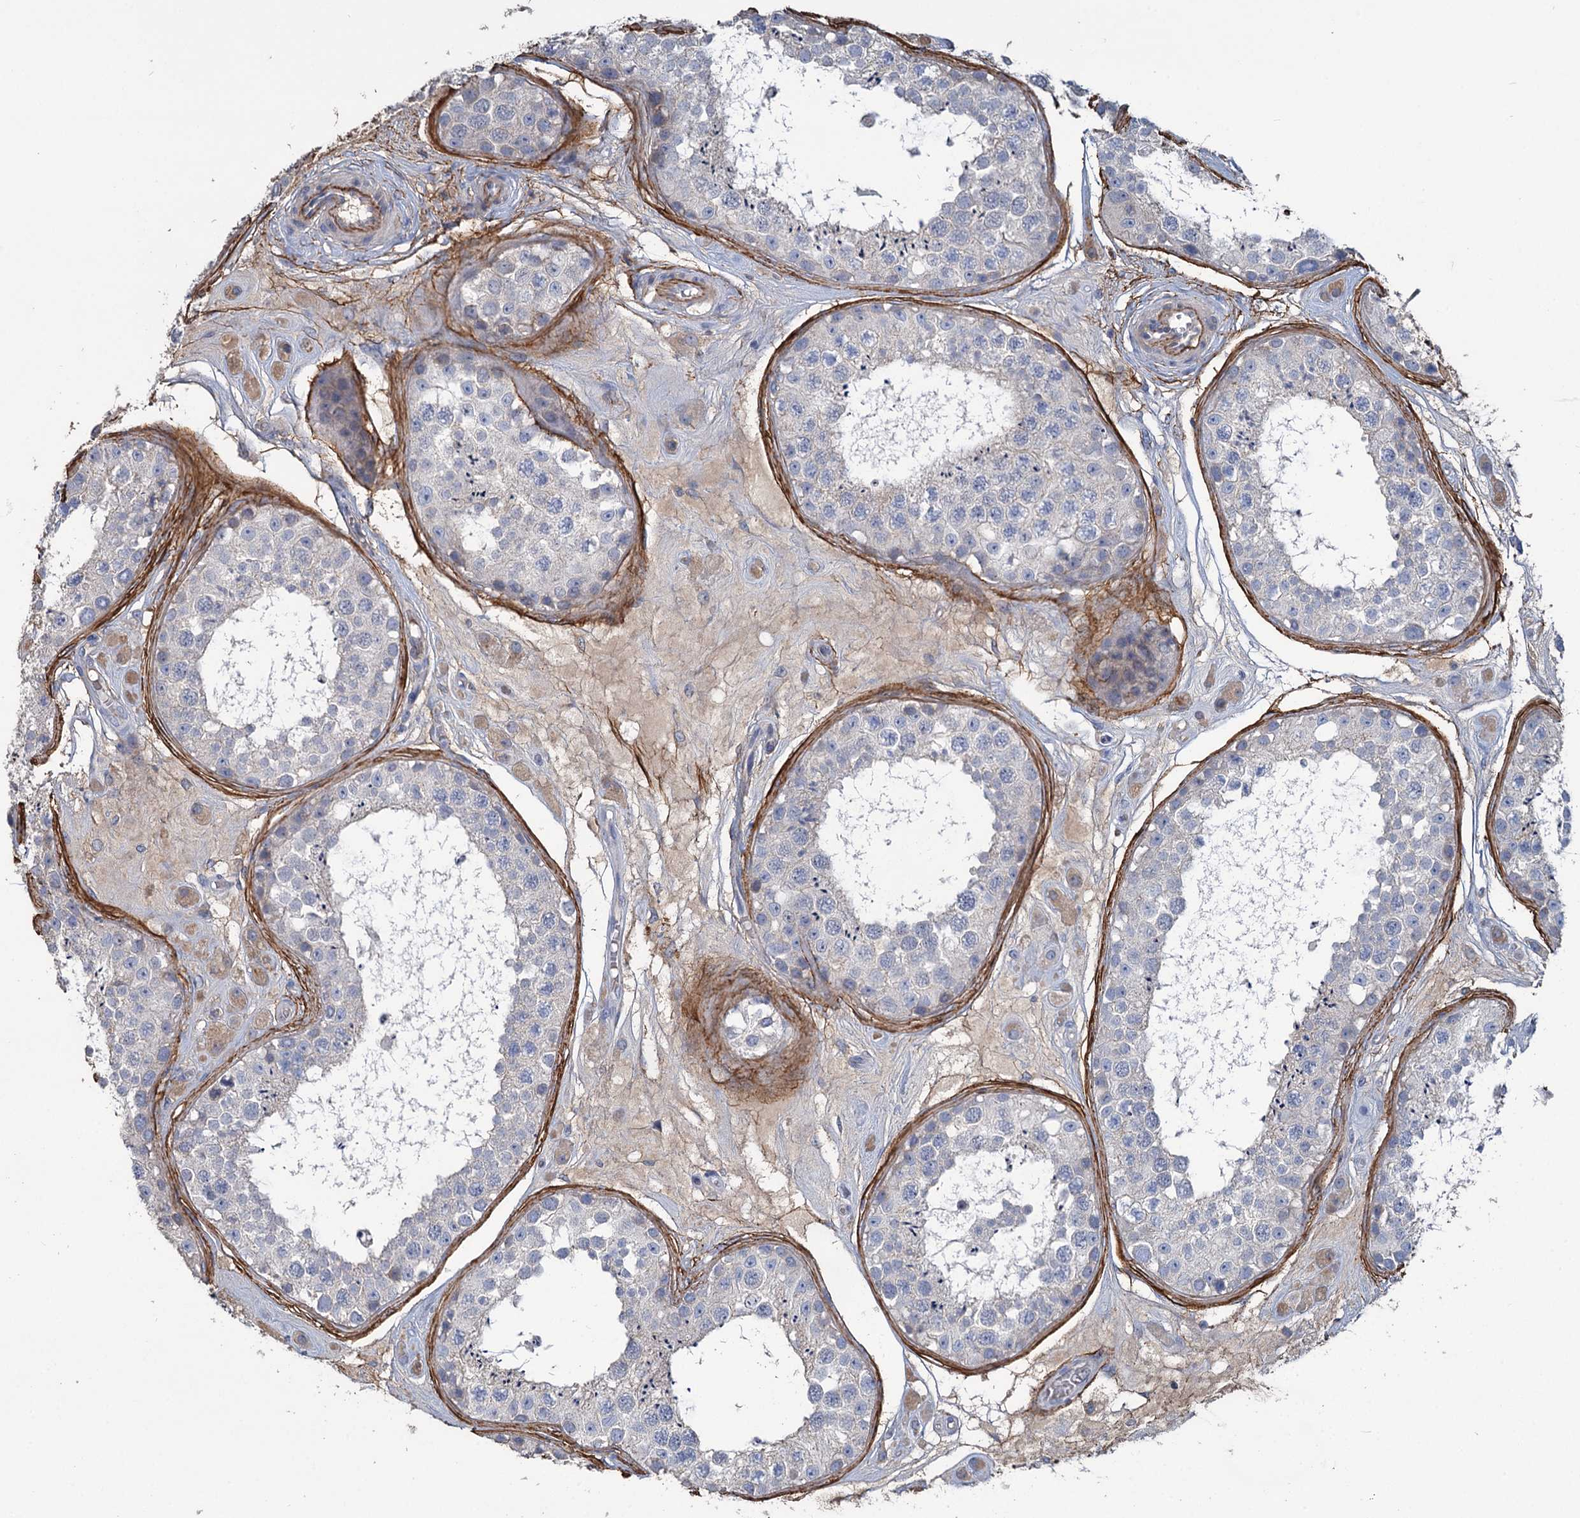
{"staining": {"intensity": "negative", "quantity": "none", "location": "none"}, "tissue": "testis", "cell_type": "Cells in seminiferous ducts", "image_type": "normal", "snomed": [{"axis": "morphology", "description": "Normal tissue, NOS"}, {"axis": "topography", "description": "Testis"}], "caption": "A high-resolution photomicrograph shows immunohistochemistry (IHC) staining of benign testis, which reveals no significant expression in cells in seminiferous ducts.", "gene": "URAD", "patient": {"sex": "male", "age": 25}}